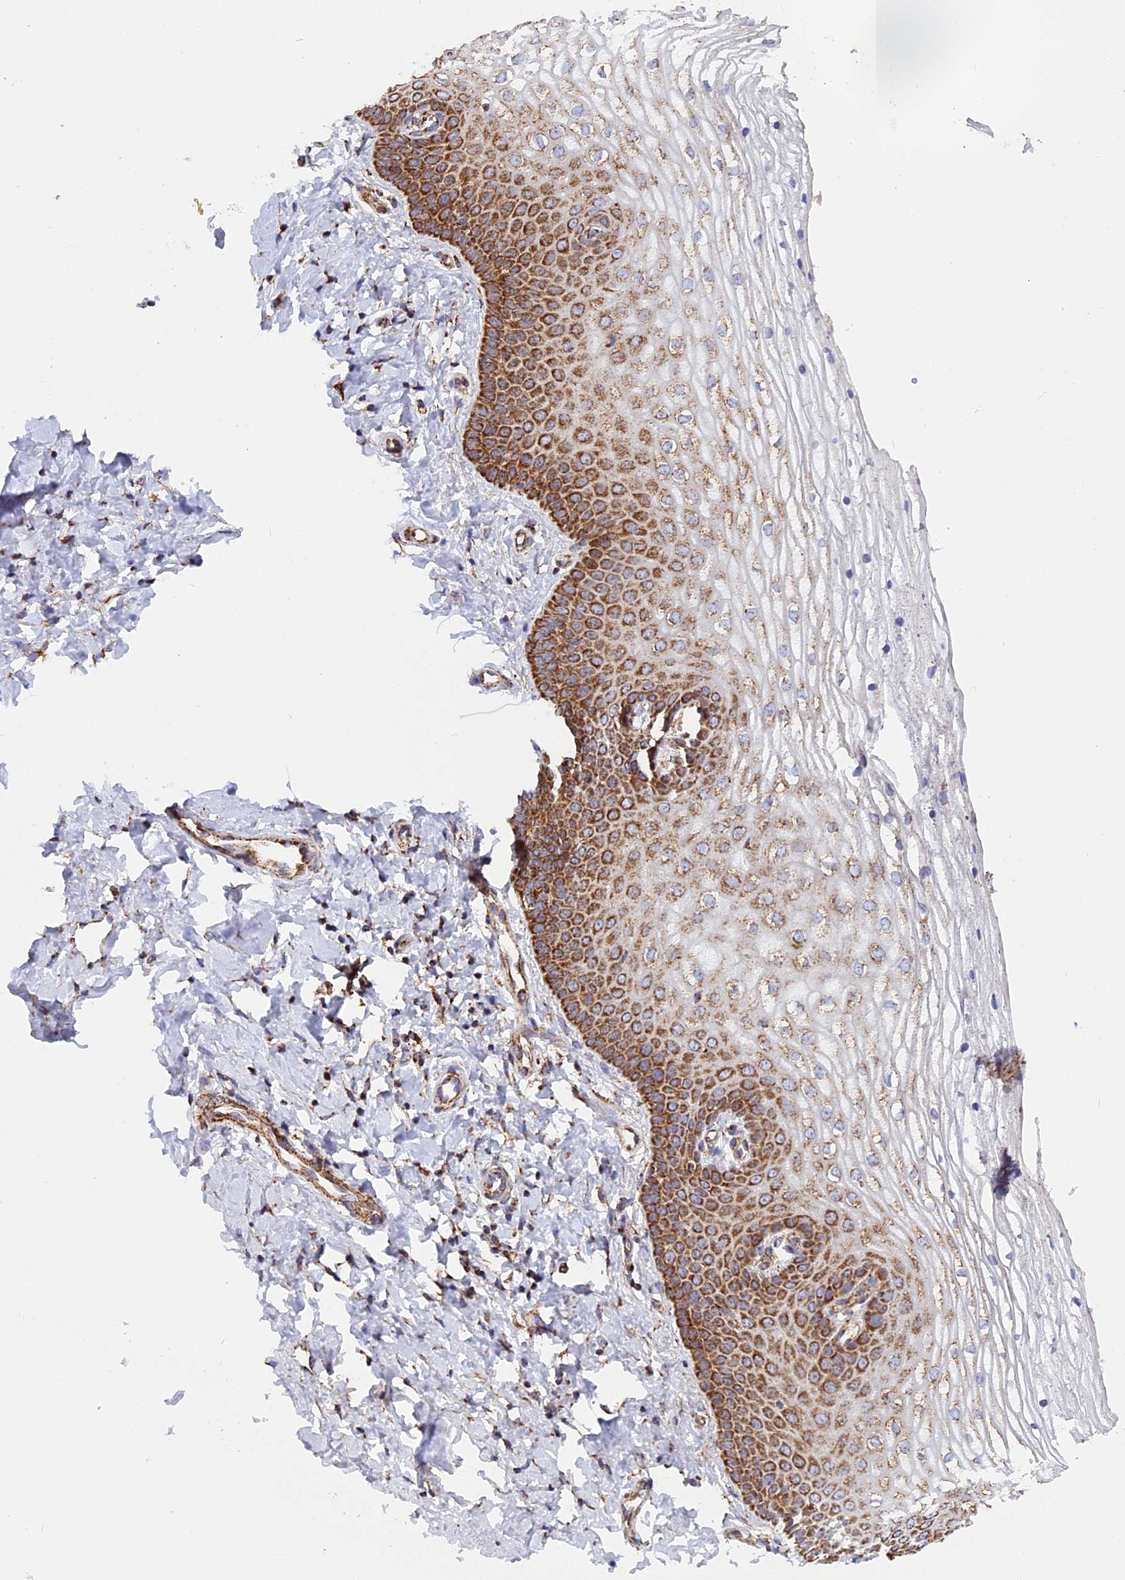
{"staining": {"intensity": "strong", "quantity": "25%-75%", "location": "cytoplasmic/membranous"}, "tissue": "vagina", "cell_type": "Squamous epithelial cells", "image_type": "normal", "snomed": [{"axis": "morphology", "description": "Normal tissue, NOS"}, {"axis": "topography", "description": "Vagina"}], "caption": "Normal vagina was stained to show a protein in brown. There is high levels of strong cytoplasmic/membranous expression in about 25%-75% of squamous epithelial cells. Nuclei are stained in blue.", "gene": "UQCRB", "patient": {"sex": "female", "age": 68}}